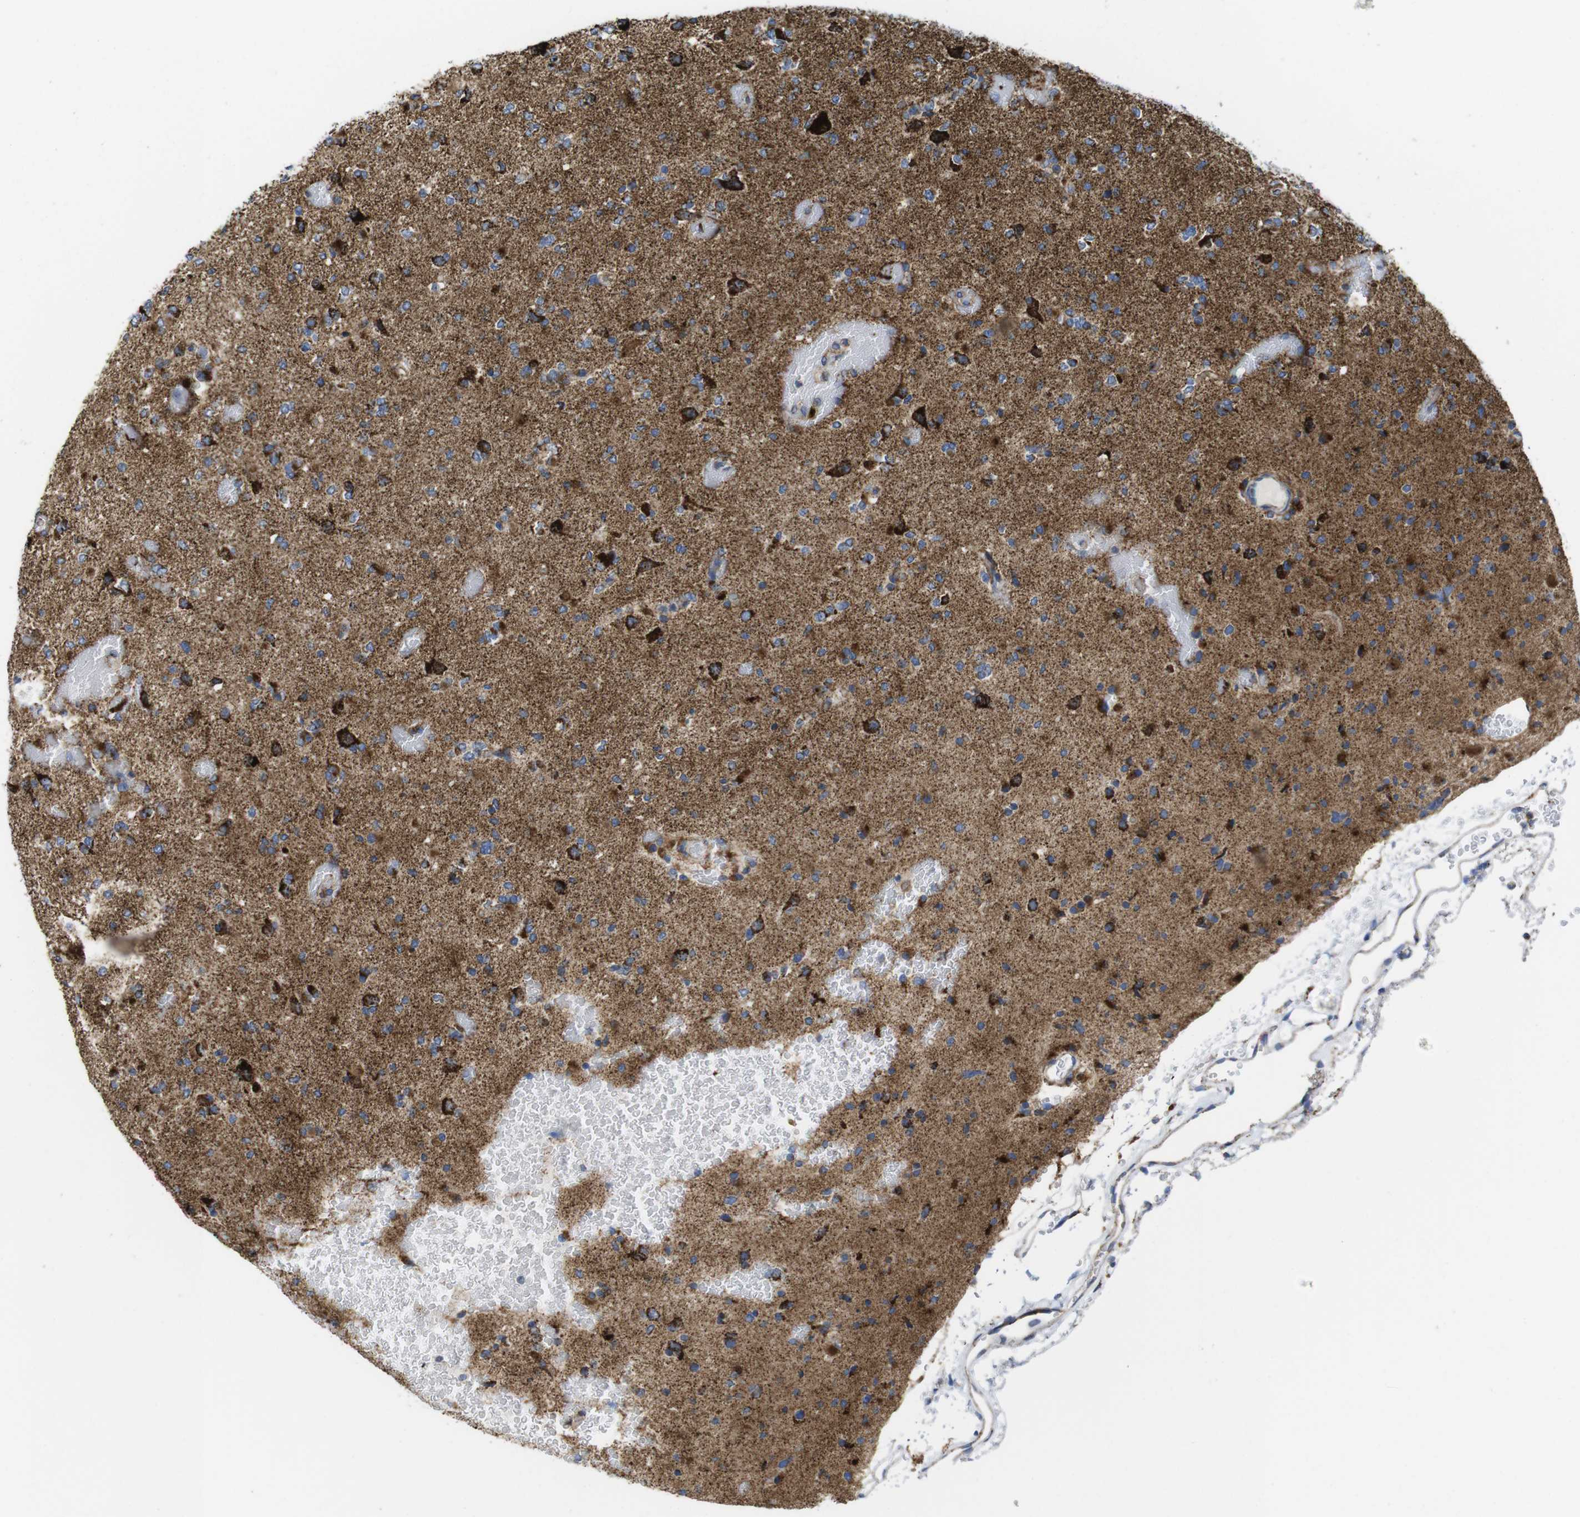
{"staining": {"intensity": "strong", "quantity": "25%-75%", "location": "cytoplasmic/membranous"}, "tissue": "glioma", "cell_type": "Tumor cells", "image_type": "cancer", "snomed": [{"axis": "morphology", "description": "Glioma, malignant, Low grade"}, {"axis": "topography", "description": "Brain"}], "caption": "Immunohistochemistry (DAB (3,3'-diaminobenzidine)) staining of malignant glioma (low-grade) exhibits strong cytoplasmic/membranous protein staining in about 25%-75% of tumor cells.", "gene": "TMEM192", "patient": {"sex": "female", "age": 22}}